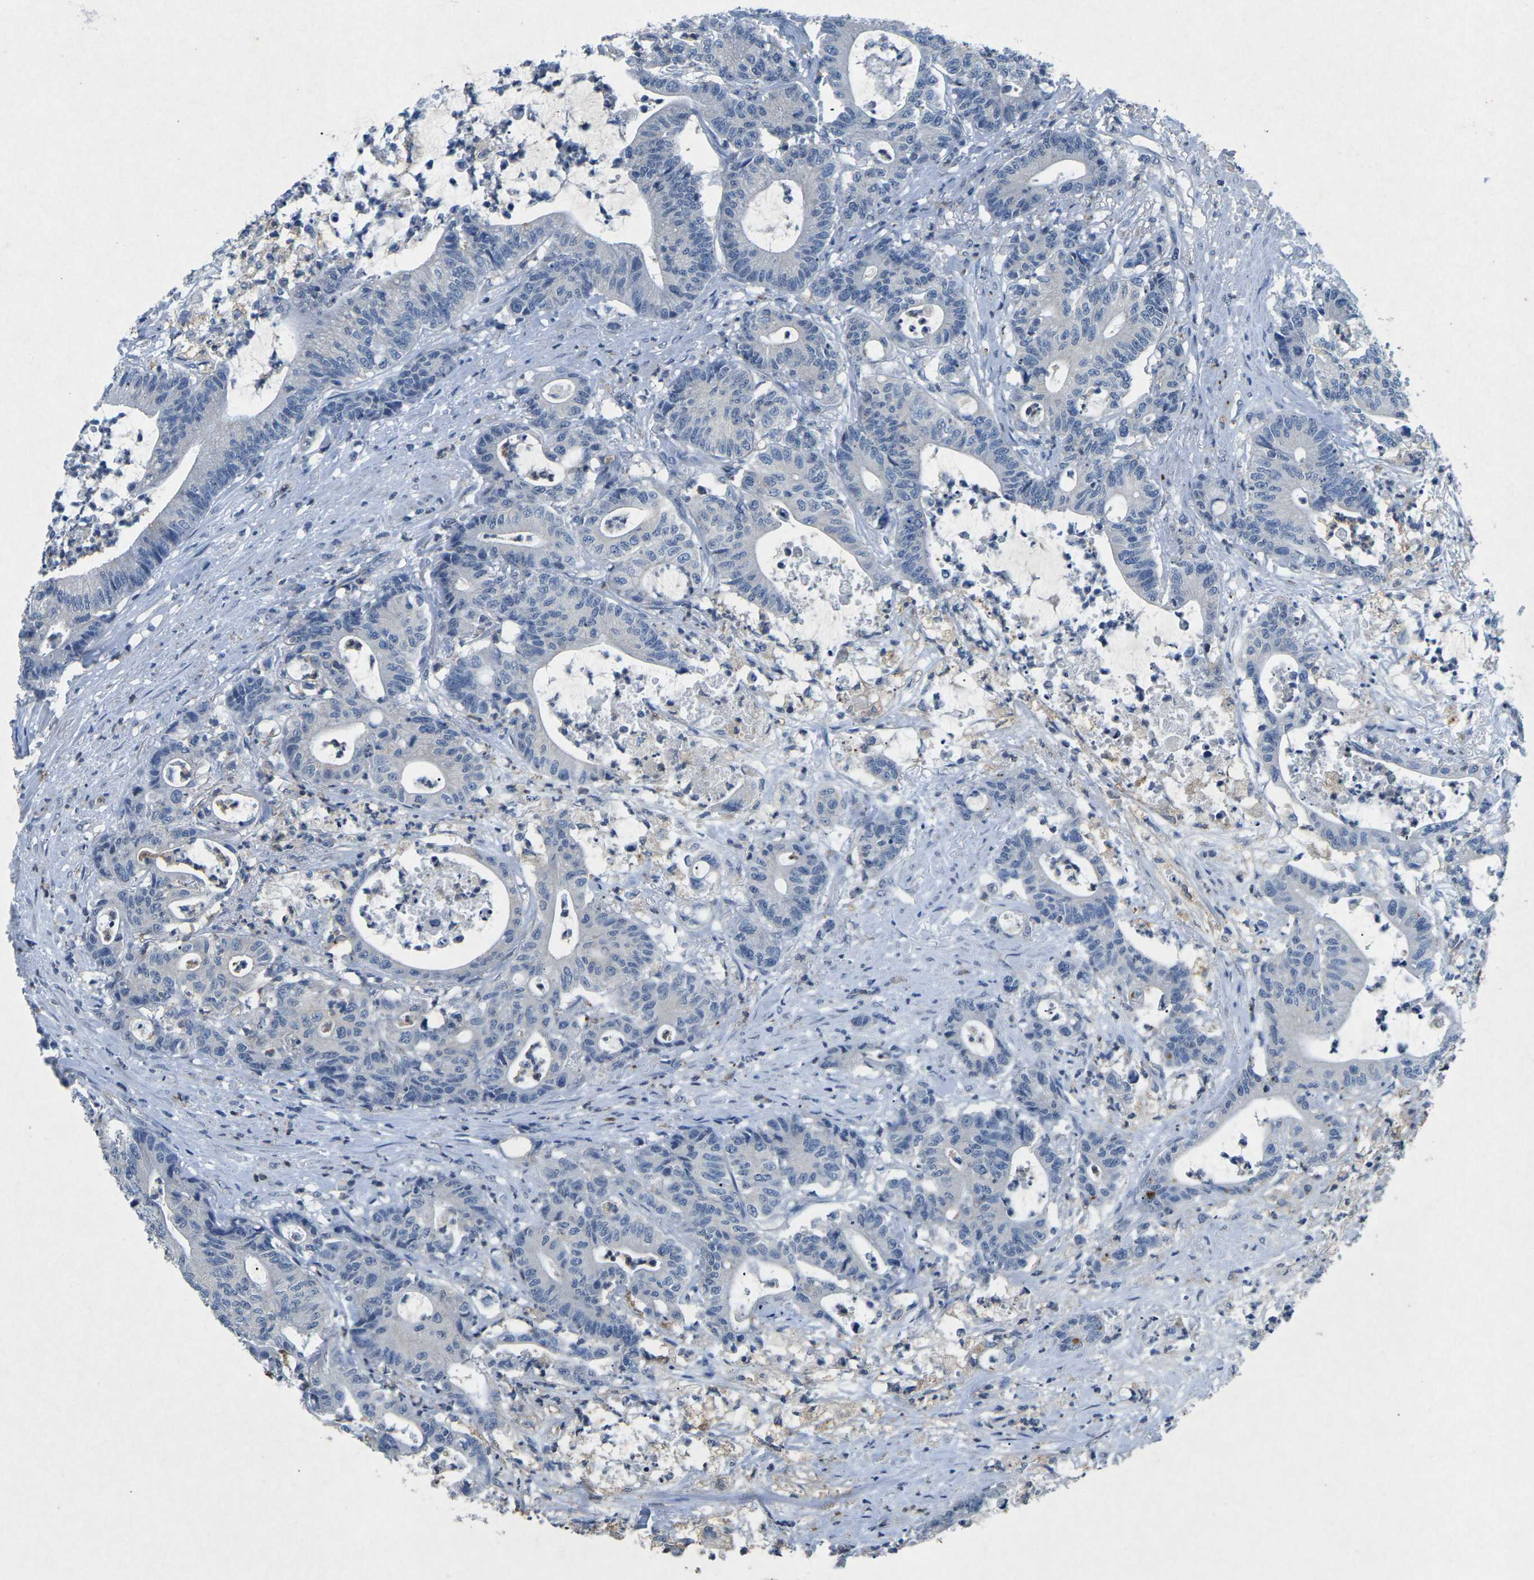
{"staining": {"intensity": "negative", "quantity": "none", "location": "none"}, "tissue": "colorectal cancer", "cell_type": "Tumor cells", "image_type": "cancer", "snomed": [{"axis": "morphology", "description": "Adenocarcinoma, NOS"}, {"axis": "topography", "description": "Colon"}], "caption": "DAB immunohistochemical staining of colorectal adenocarcinoma exhibits no significant staining in tumor cells.", "gene": "PLG", "patient": {"sex": "female", "age": 84}}